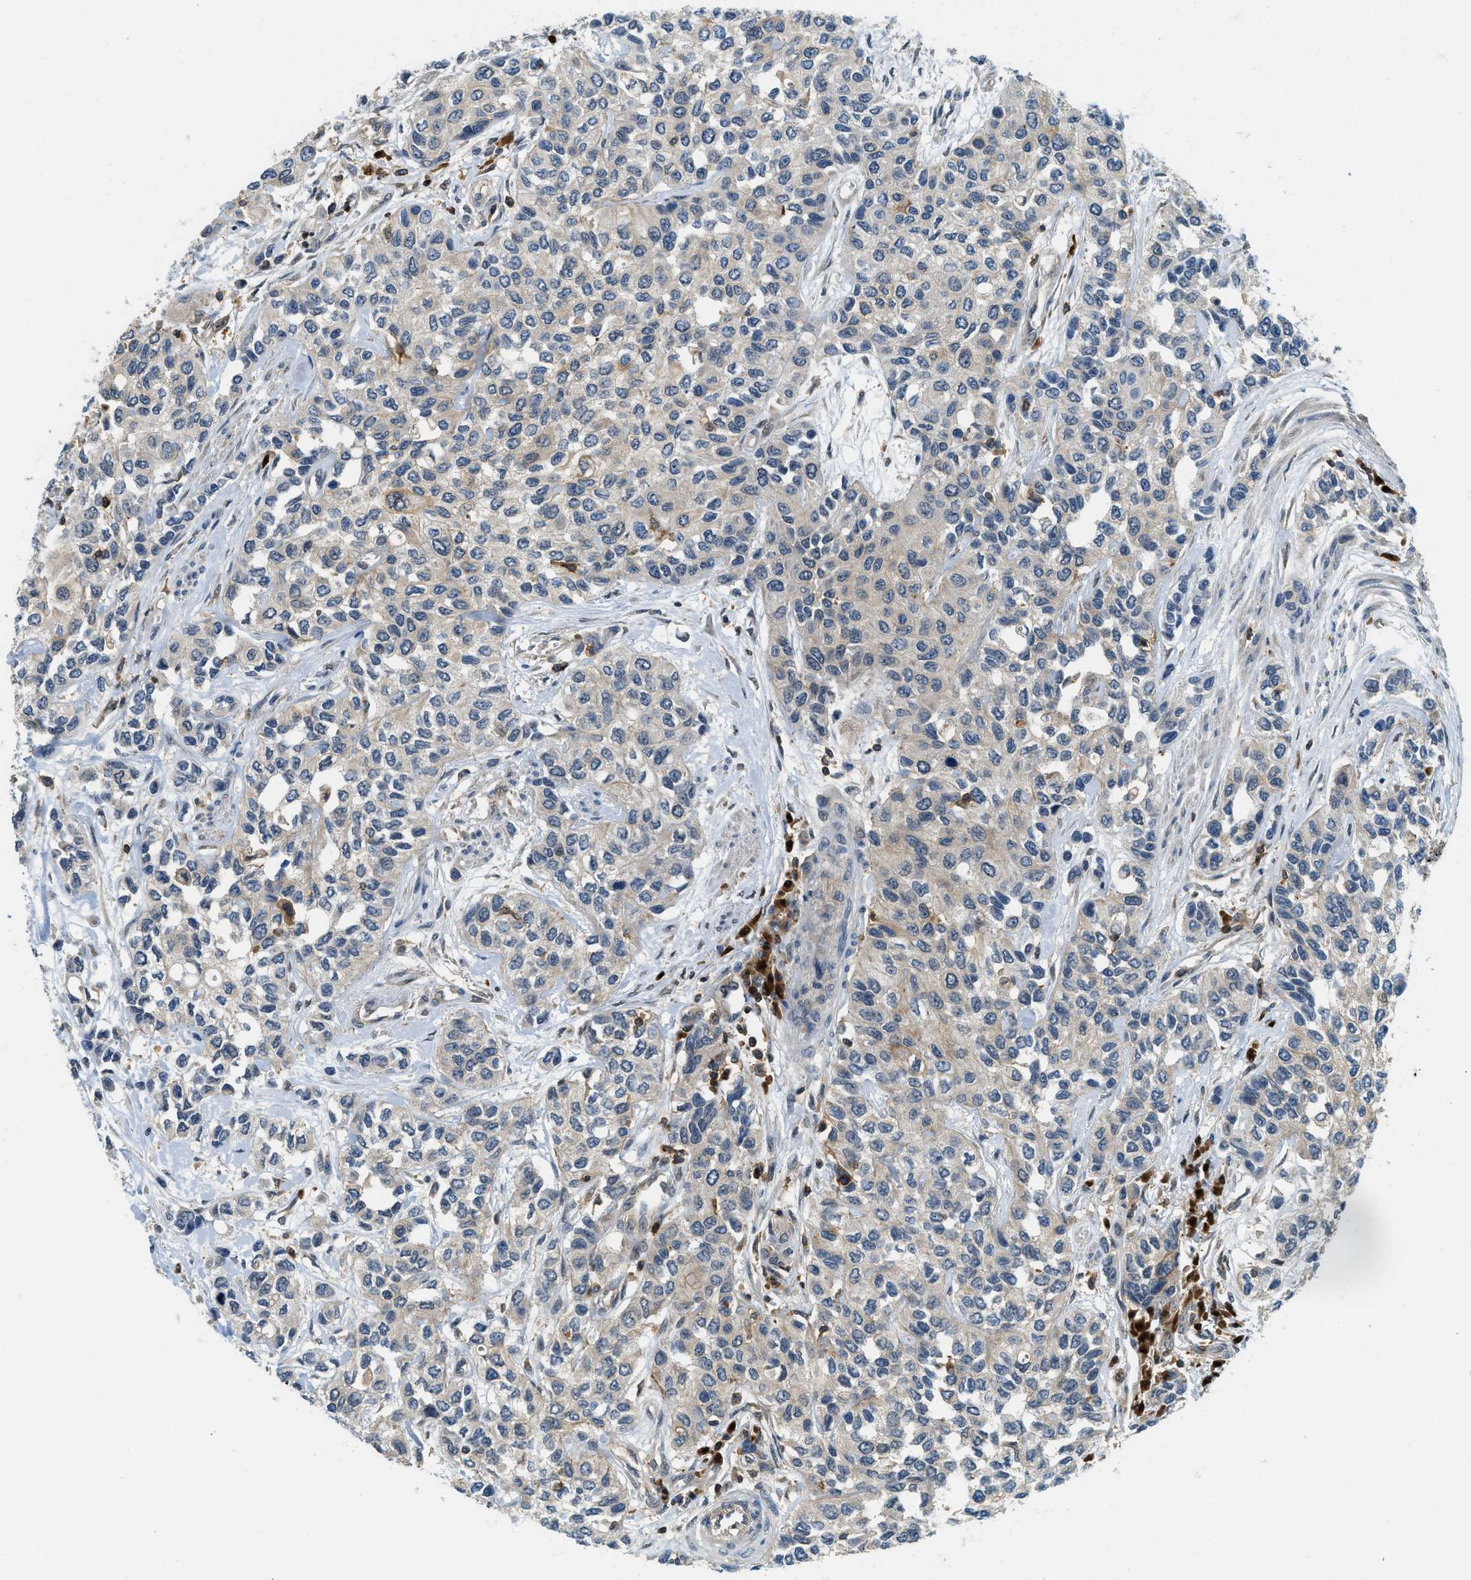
{"staining": {"intensity": "weak", "quantity": "25%-75%", "location": "cytoplasmic/membranous"}, "tissue": "urothelial cancer", "cell_type": "Tumor cells", "image_type": "cancer", "snomed": [{"axis": "morphology", "description": "Urothelial carcinoma, High grade"}, {"axis": "topography", "description": "Urinary bladder"}], "caption": "High-power microscopy captured an immunohistochemistry image of high-grade urothelial carcinoma, revealing weak cytoplasmic/membranous positivity in about 25%-75% of tumor cells.", "gene": "GMPPB", "patient": {"sex": "female", "age": 56}}